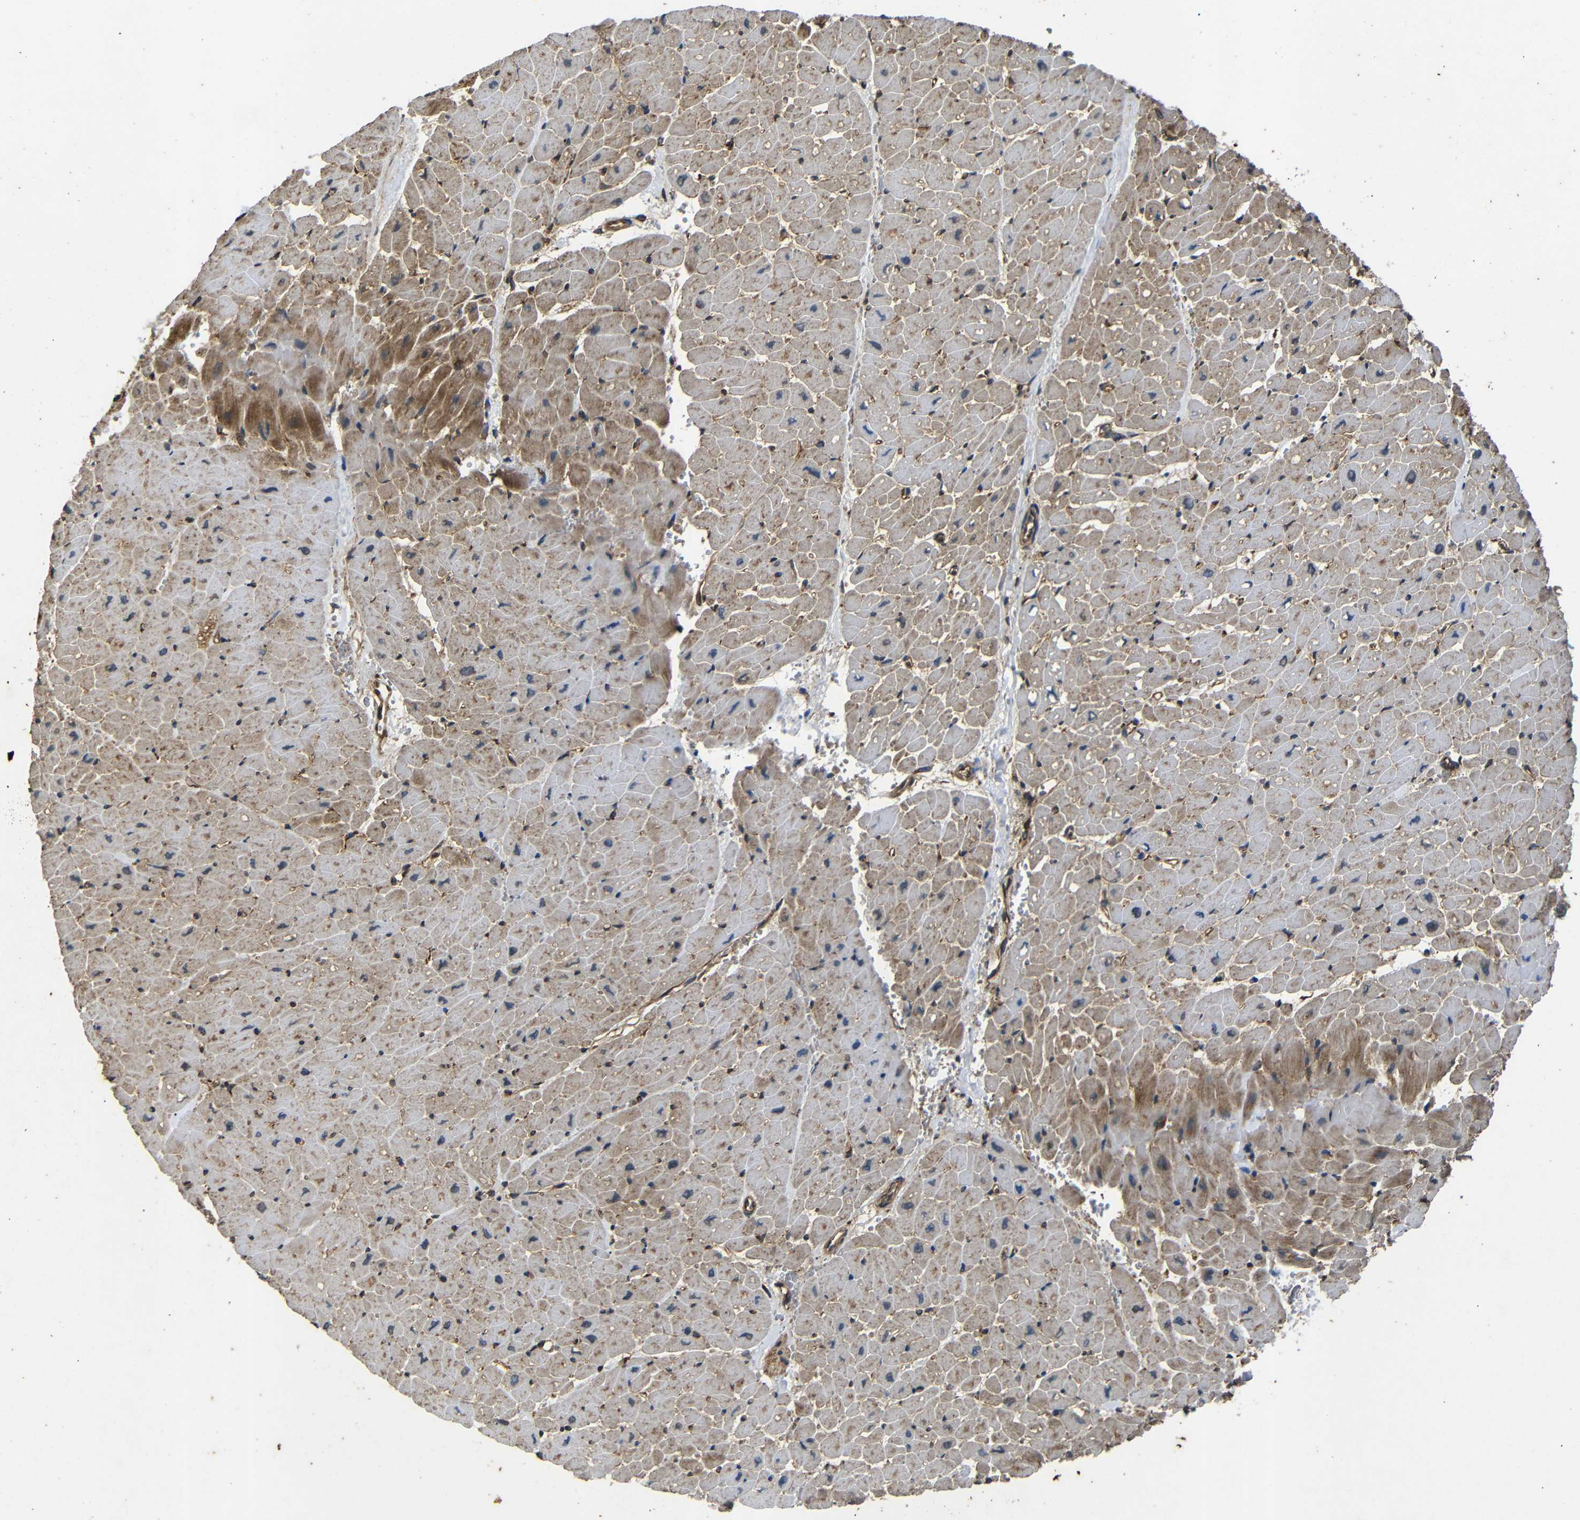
{"staining": {"intensity": "moderate", "quantity": ">75%", "location": "cytoplasmic/membranous"}, "tissue": "heart muscle", "cell_type": "Cardiomyocytes", "image_type": "normal", "snomed": [{"axis": "morphology", "description": "Normal tissue, NOS"}, {"axis": "topography", "description": "Heart"}], "caption": "High-power microscopy captured an IHC histopathology image of unremarkable heart muscle, revealing moderate cytoplasmic/membranous staining in about >75% of cardiomyocytes.", "gene": "TRPC1", "patient": {"sex": "male", "age": 45}}